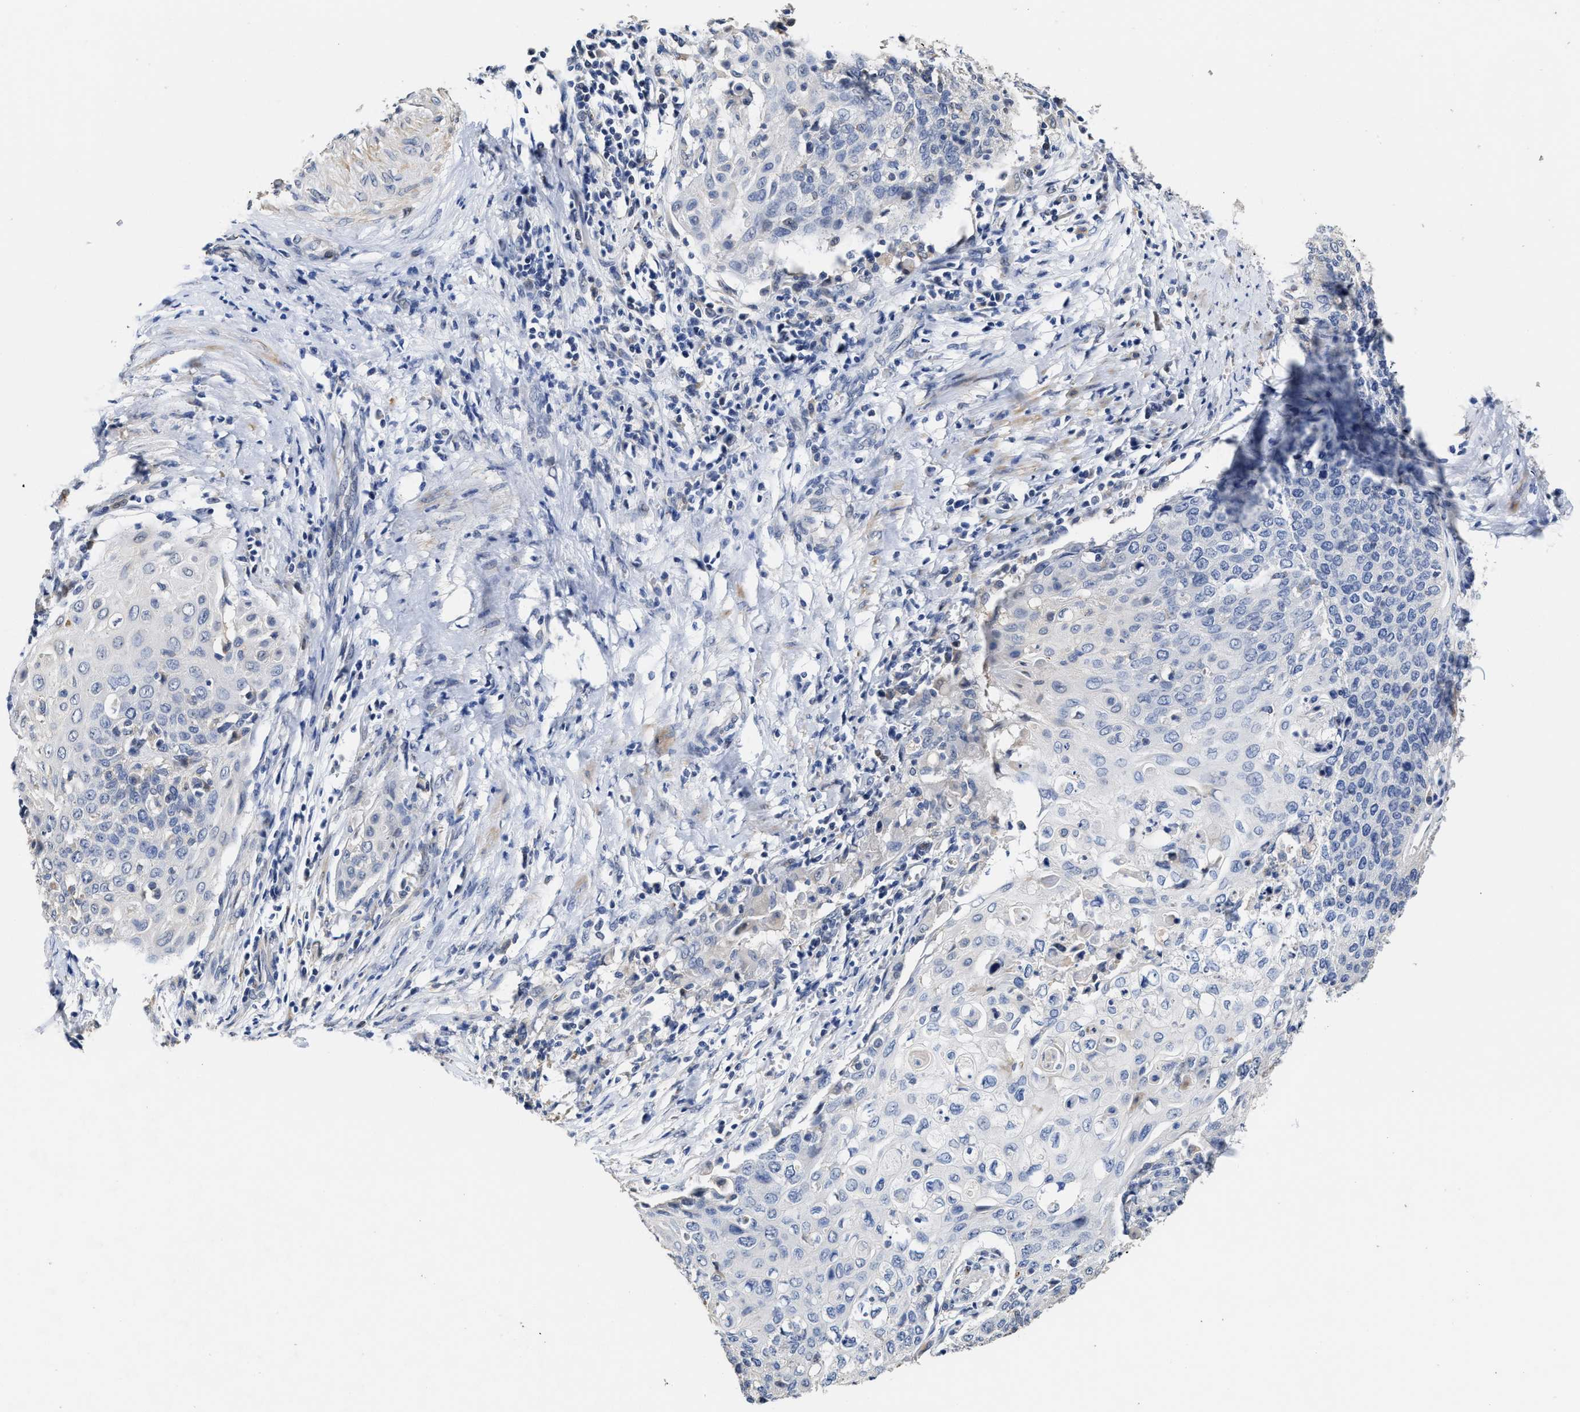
{"staining": {"intensity": "negative", "quantity": "none", "location": "none"}, "tissue": "cervical cancer", "cell_type": "Tumor cells", "image_type": "cancer", "snomed": [{"axis": "morphology", "description": "Squamous cell carcinoma, NOS"}, {"axis": "topography", "description": "Cervix"}], "caption": "Micrograph shows no significant protein staining in tumor cells of cervical cancer.", "gene": "ZFAT", "patient": {"sex": "female", "age": 39}}